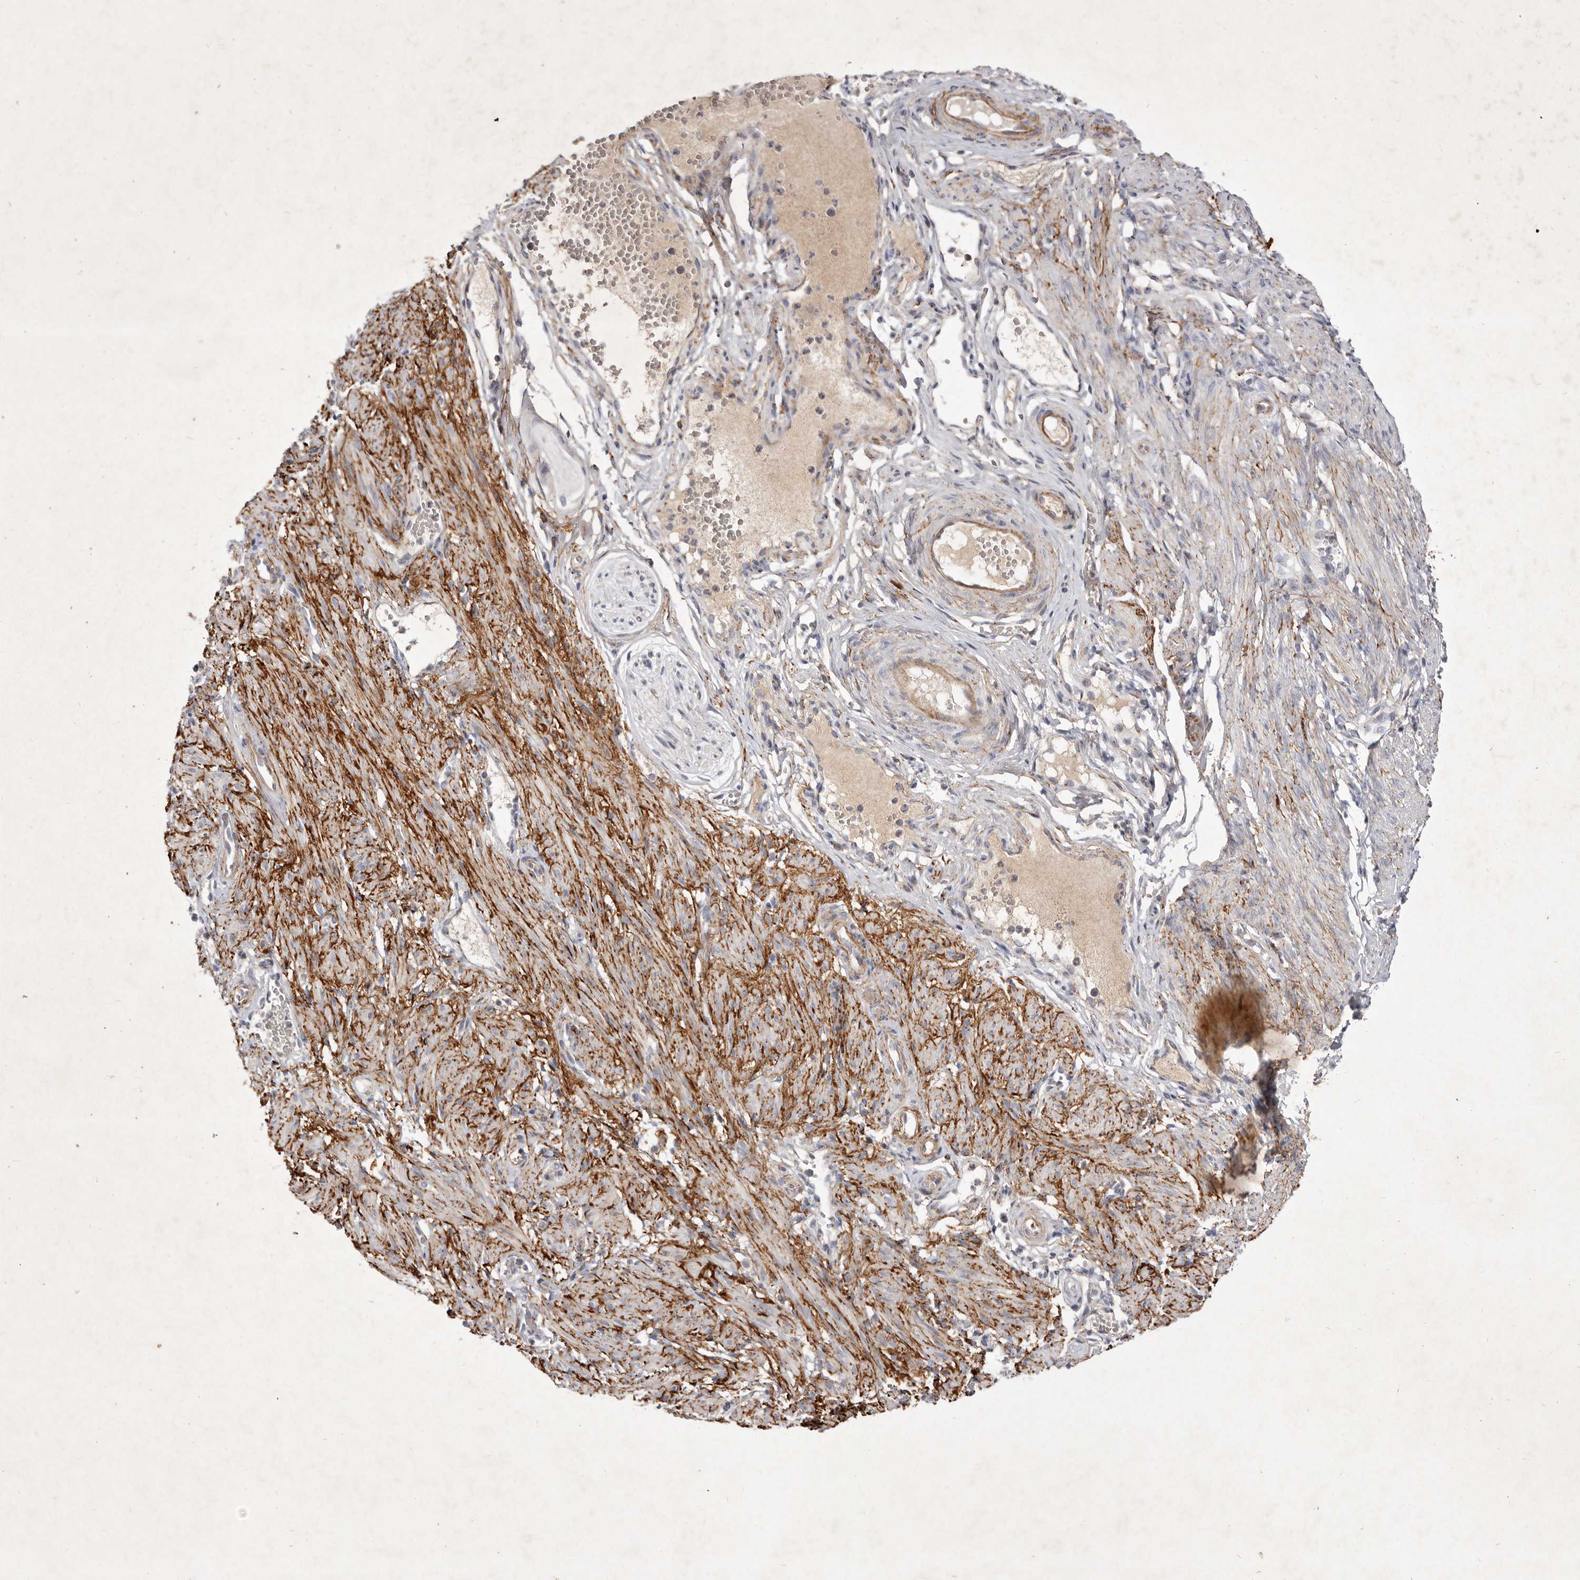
{"staining": {"intensity": "negative", "quantity": "none", "location": "none"}, "tissue": "adipose tissue", "cell_type": "Adipocytes", "image_type": "normal", "snomed": [{"axis": "morphology", "description": "Normal tissue, NOS"}, {"axis": "topography", "description": "Smooth muscle"}, {"axis": "topography", "description": "Peripheral nerve tissue"}], "caption": "This is an immunohistochemistry photomicrograph of unremarkable human adipose tissue. There is no expression in adipocytes.", "gene": "USP24", "patient": {"sex": "female", "age": 39}}